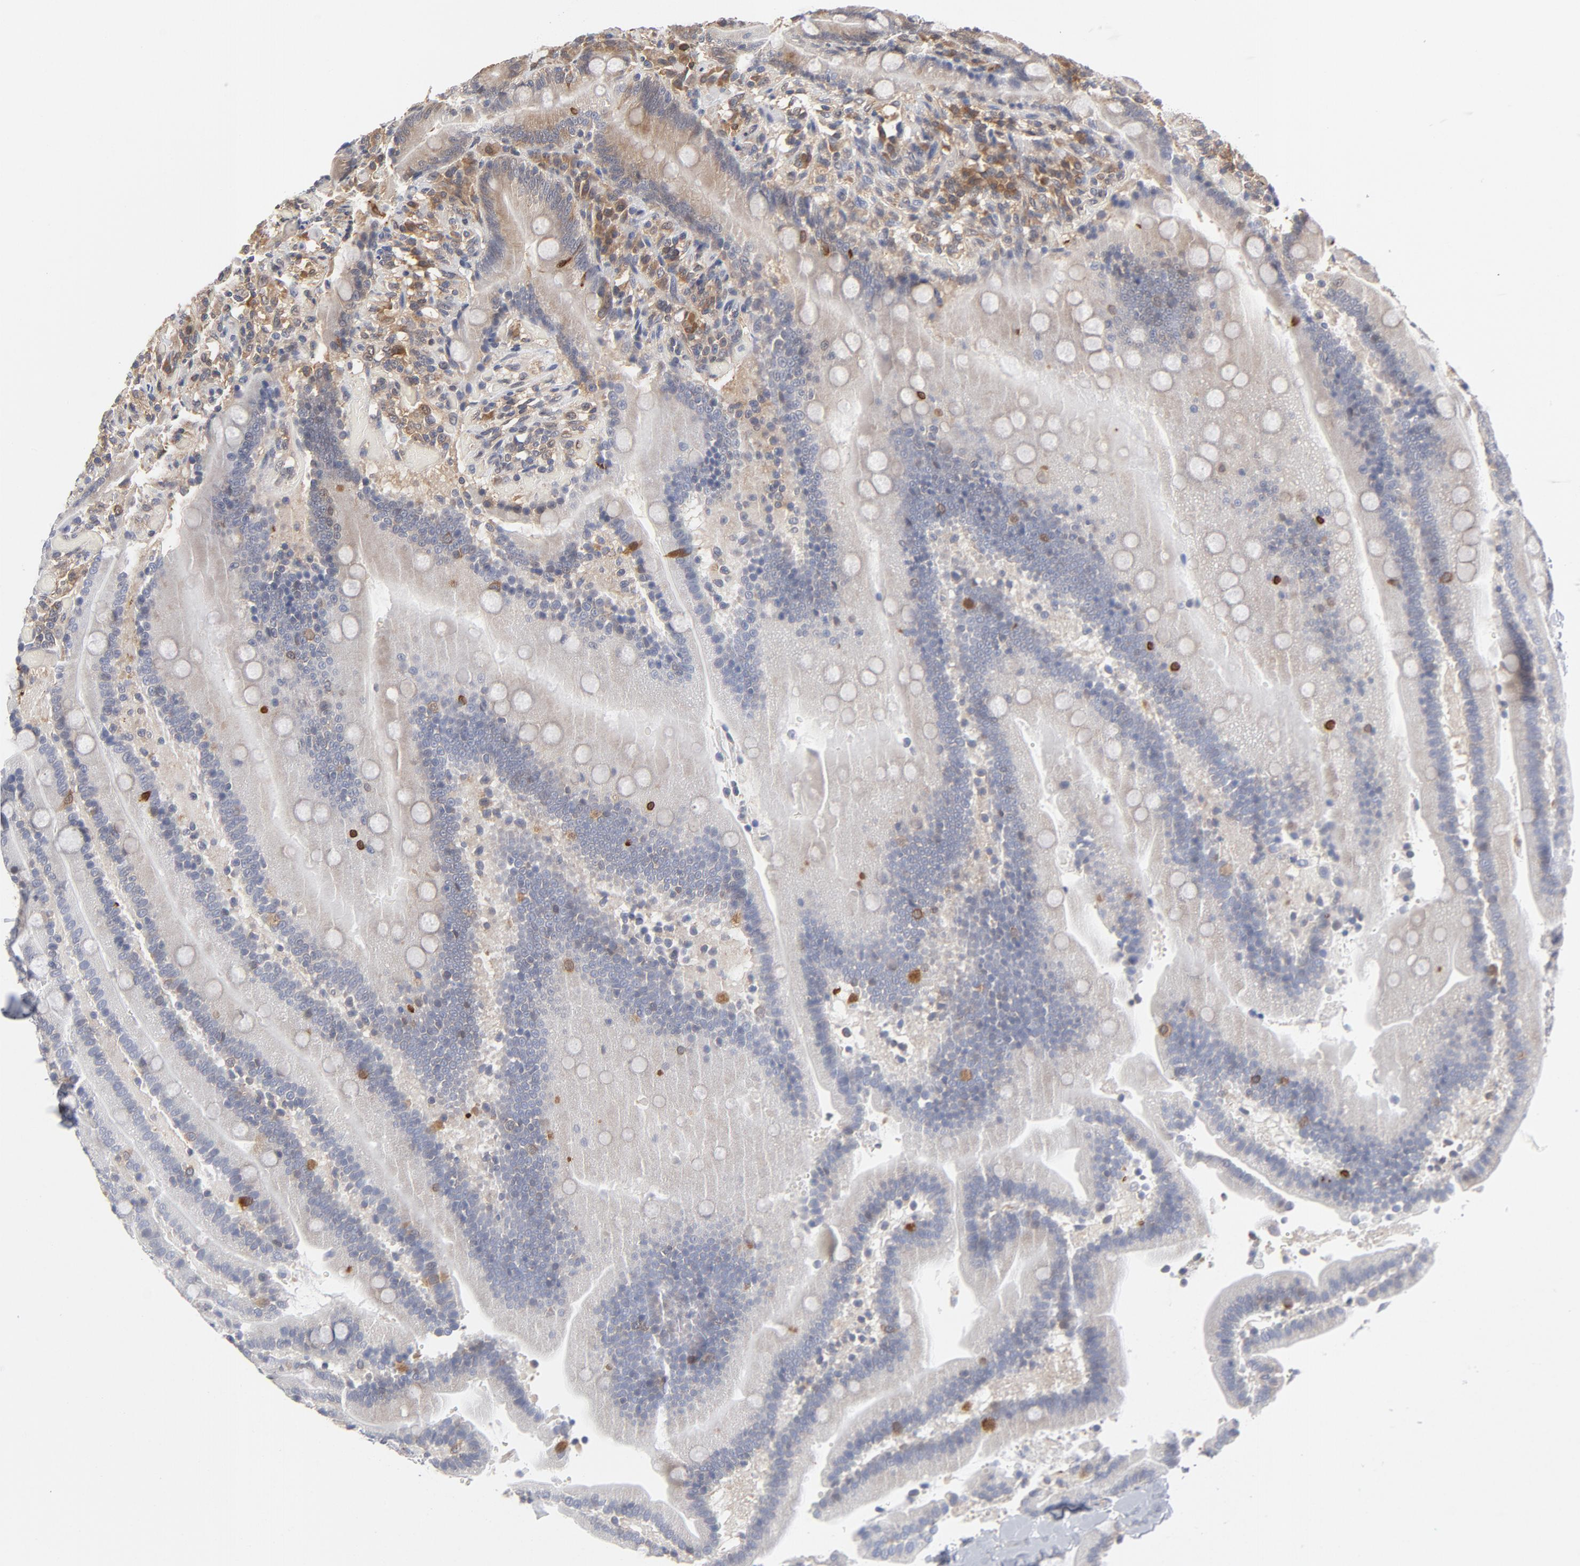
{"staining": {"intensity": "moderate", "quantity": "<25%", "location": "cytoplasmic/membranous"}, "tissue": "duodenum", "cell_type": "Glandular cells", "image_type": "normal", "snomed": [{"axis": "morphology", "description": "Normal tissue, NOS"}, {"axis": "topography", "description": "Duodenum"}], "caption": "Immunohistochemical staining of unremarkable human duodenum reveals <25% levels of moderate cytoplasmic/membranous protein expression in about <25% of glandular cells.", "gene": "ASMTL", "patient": {"sex": "male", "age": 66}}